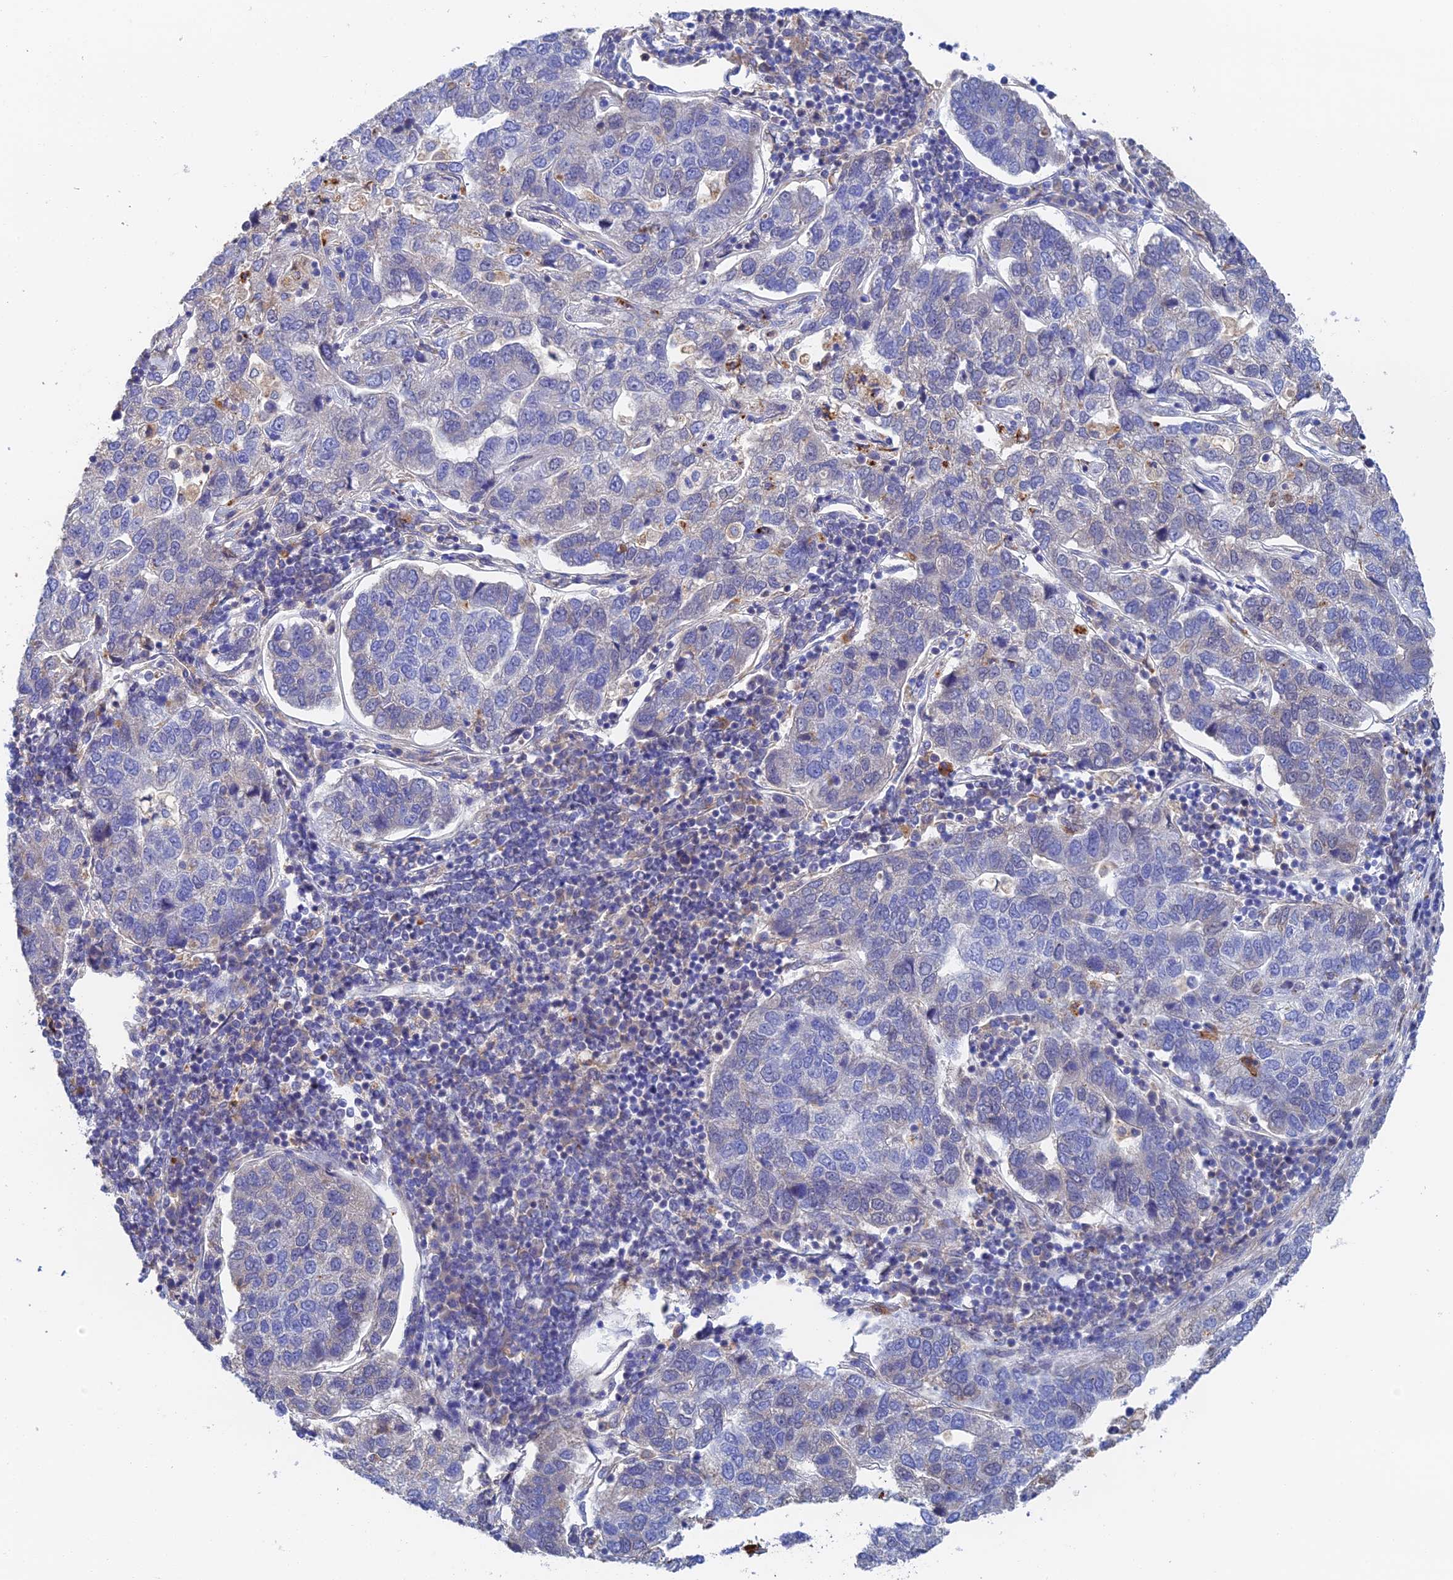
{"staining": {"intensity": "weak", "quantity": "<25%", "location": "cytoplasmic/membranous"}, "tissue": "pancreatic cancer", "cell_type": "Tumor cells", "image_type": "cancer", "snomed": [{"axis": "morphology", "description": "Adenocarcinoma, NOS"}, {"axis": "topography", "description": "Pancreas"}], "caption": "High power microscopy histopathology image of an IHC micrograph of pancreatic adenocarcinoma, revealing no significant positivity in tumor cells.", "gene": "RPGRIP1L", "patient": {"sex": "female", "age": 61}}